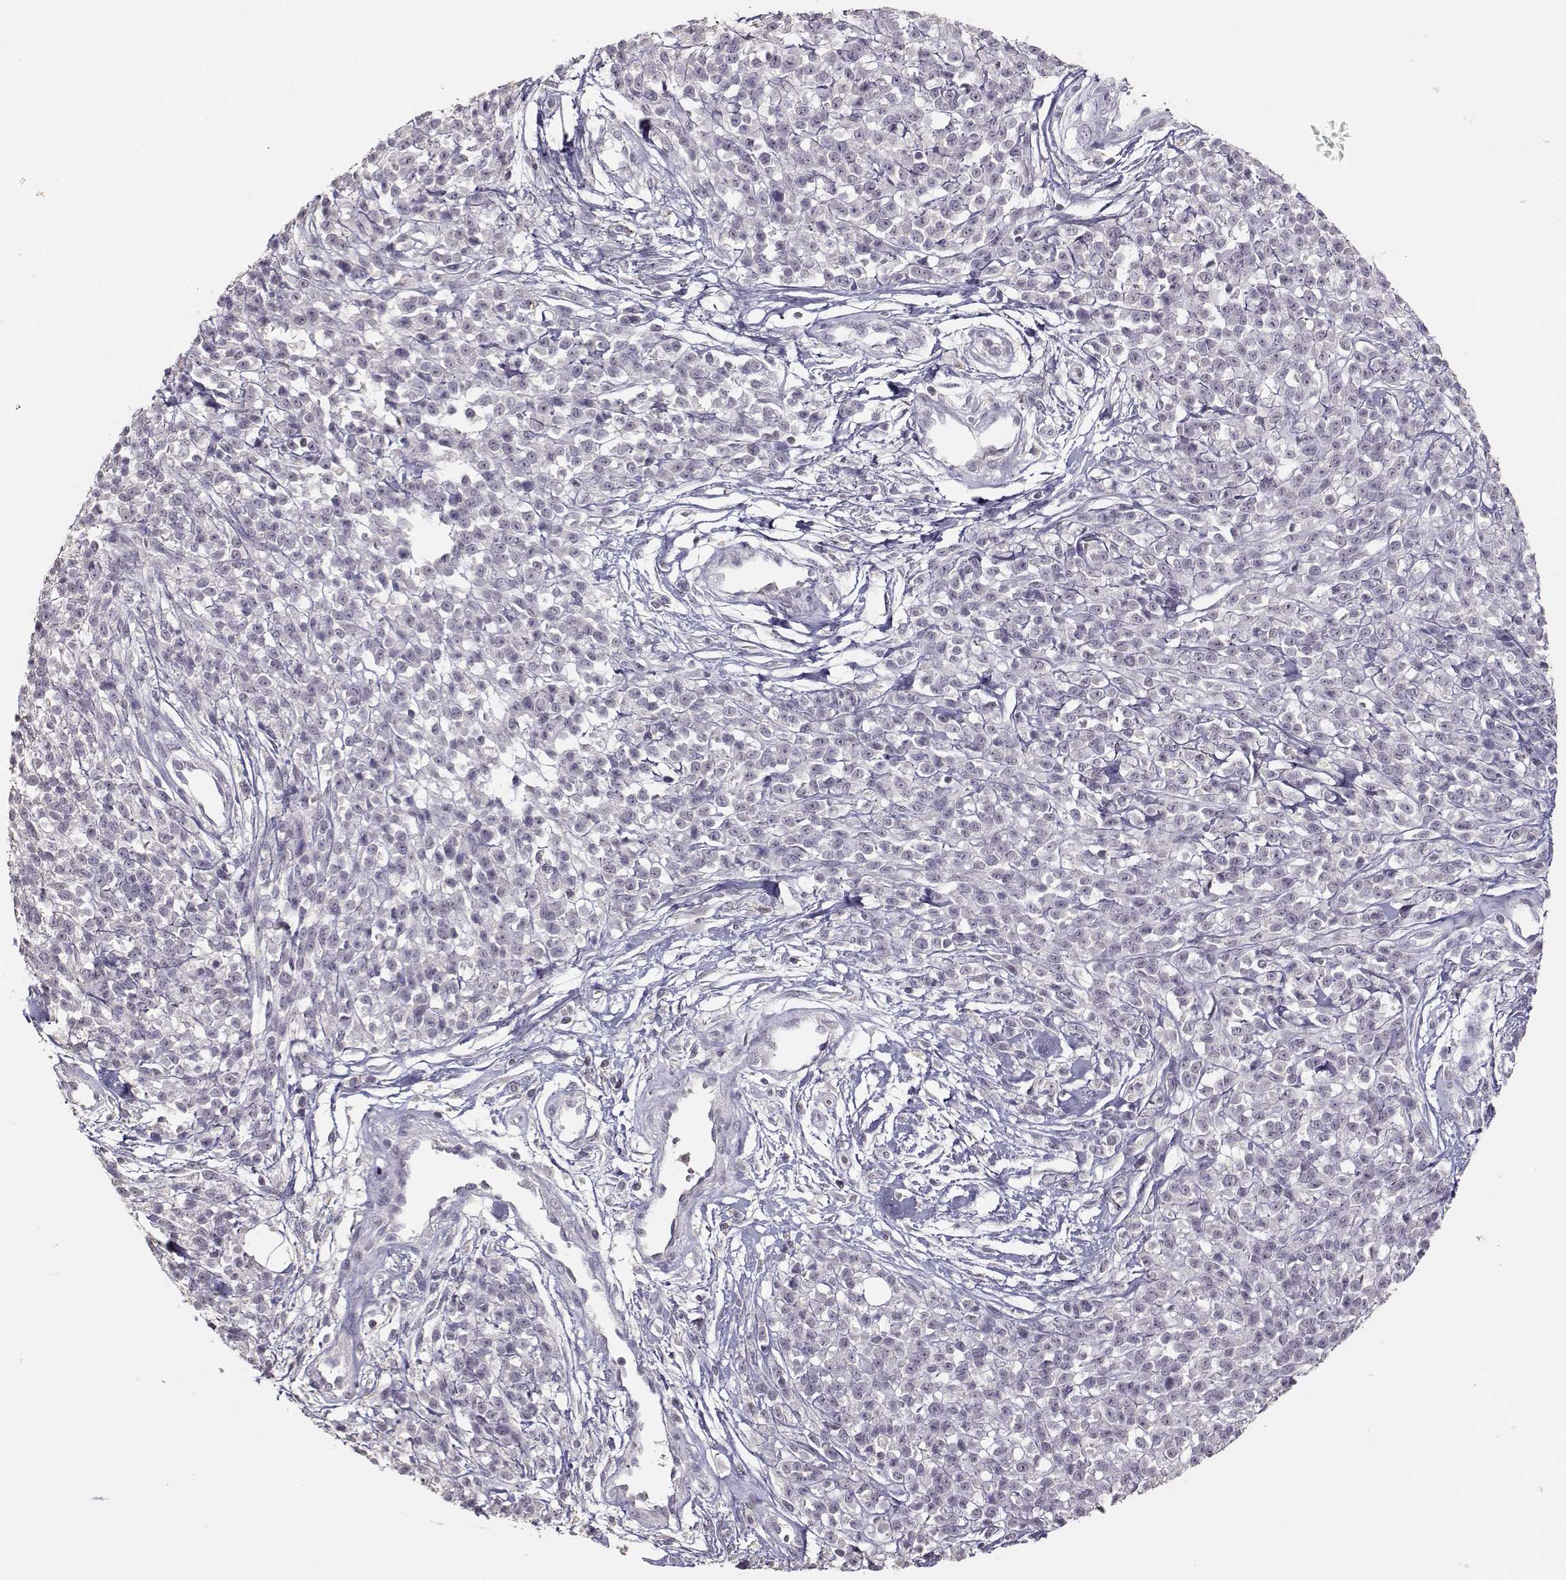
{"staining": {"intensity": "negative", "quantity": "none", "location": "none"}, "tissue": "melanoma", "cell_type": "Tumor cells", "image_type": "cancer", "snomed": [{"axis": "morphology", "description": "Malignant melanoma, NOS"}, {"axis": "topography", "description": "Skin"}, {"axis": "topography", "description": "Skin of trunk"}], "caption": "An image of human malignant melanoma is negative for staining in tumor cells.", "gene": "UROC1", "patient": {"sex": "male", "age": 74}}